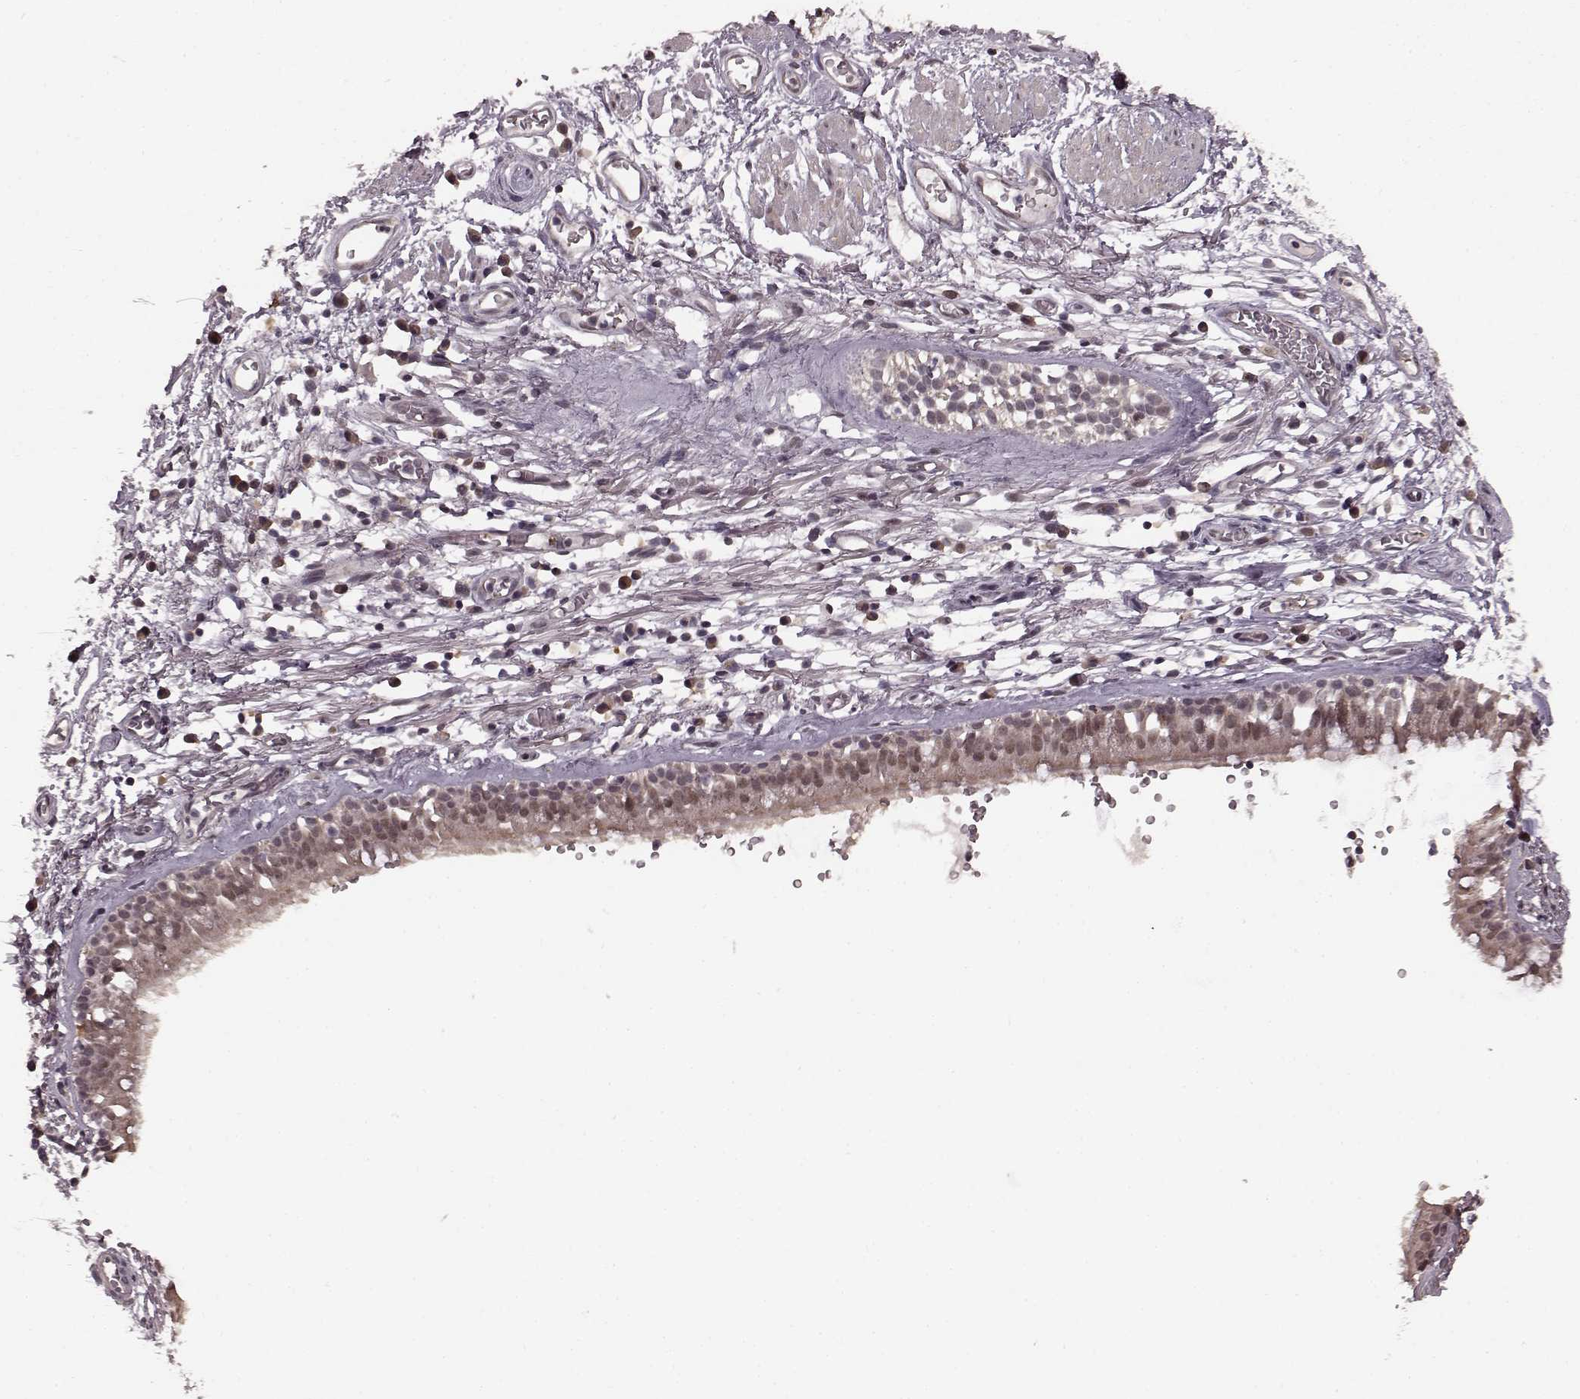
{"staining": {"intensity": "negative", "quantity": "none", "location": "none"}, "tissue": "adipose tissue", "cell_type": "Adipocytes", "image_type": "normal", "snomed": [{"axis": "morphology", "description": "Normal tissue, NOS"}, {"axis": "topography", "description": "Cartilage tissue"}, {"axis": "topography", "description": "Bronchus"}], "caption": "IHC micrograph of unremarkable human adipose tissue stained for a protein (brown), which displays no expression in adipocytes. The staining is performed using DAB brown chromogen with nuclei counter-stained in using hematoxylin.", "gene": "PLCB4", "patient": {"sex": "male", "age": 58}}